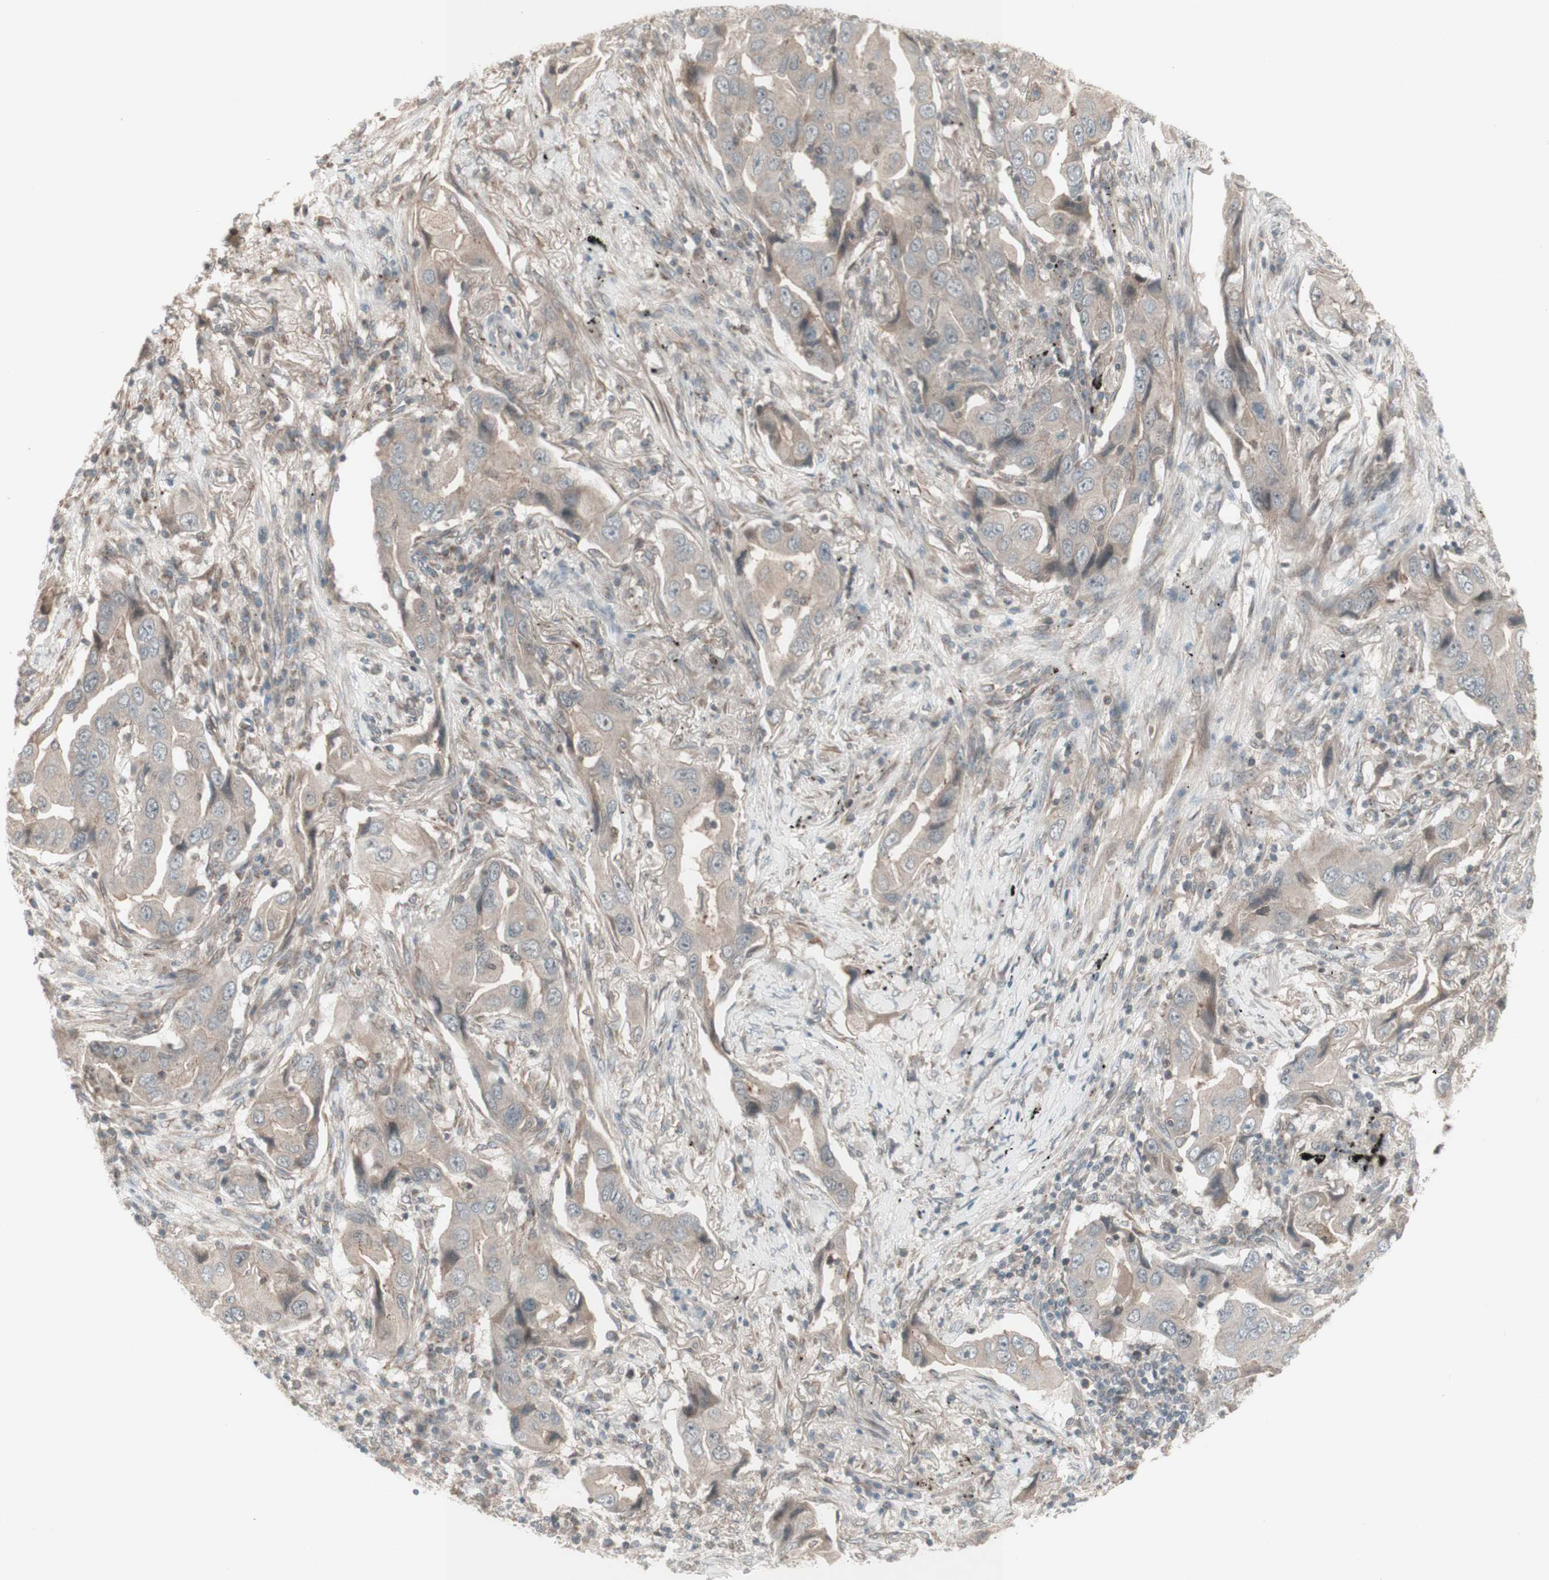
{"staining": {"intensity": "negative", "quantity": "none", "location": "none"}, "tissue": "lung cancer", "cell_type": "Tumor cells", "image_type": "cancer", "snomed": [{"axis": "morphology", "description": "Adenocarcinoma, NOS"}, {"axis": "topography", "description": "Lung"}], "caption": "Tumor cells are negative for protein expression in human lung cancer.", "gene": "MSH6", "patient": {"sex": "female", "age": 65}}